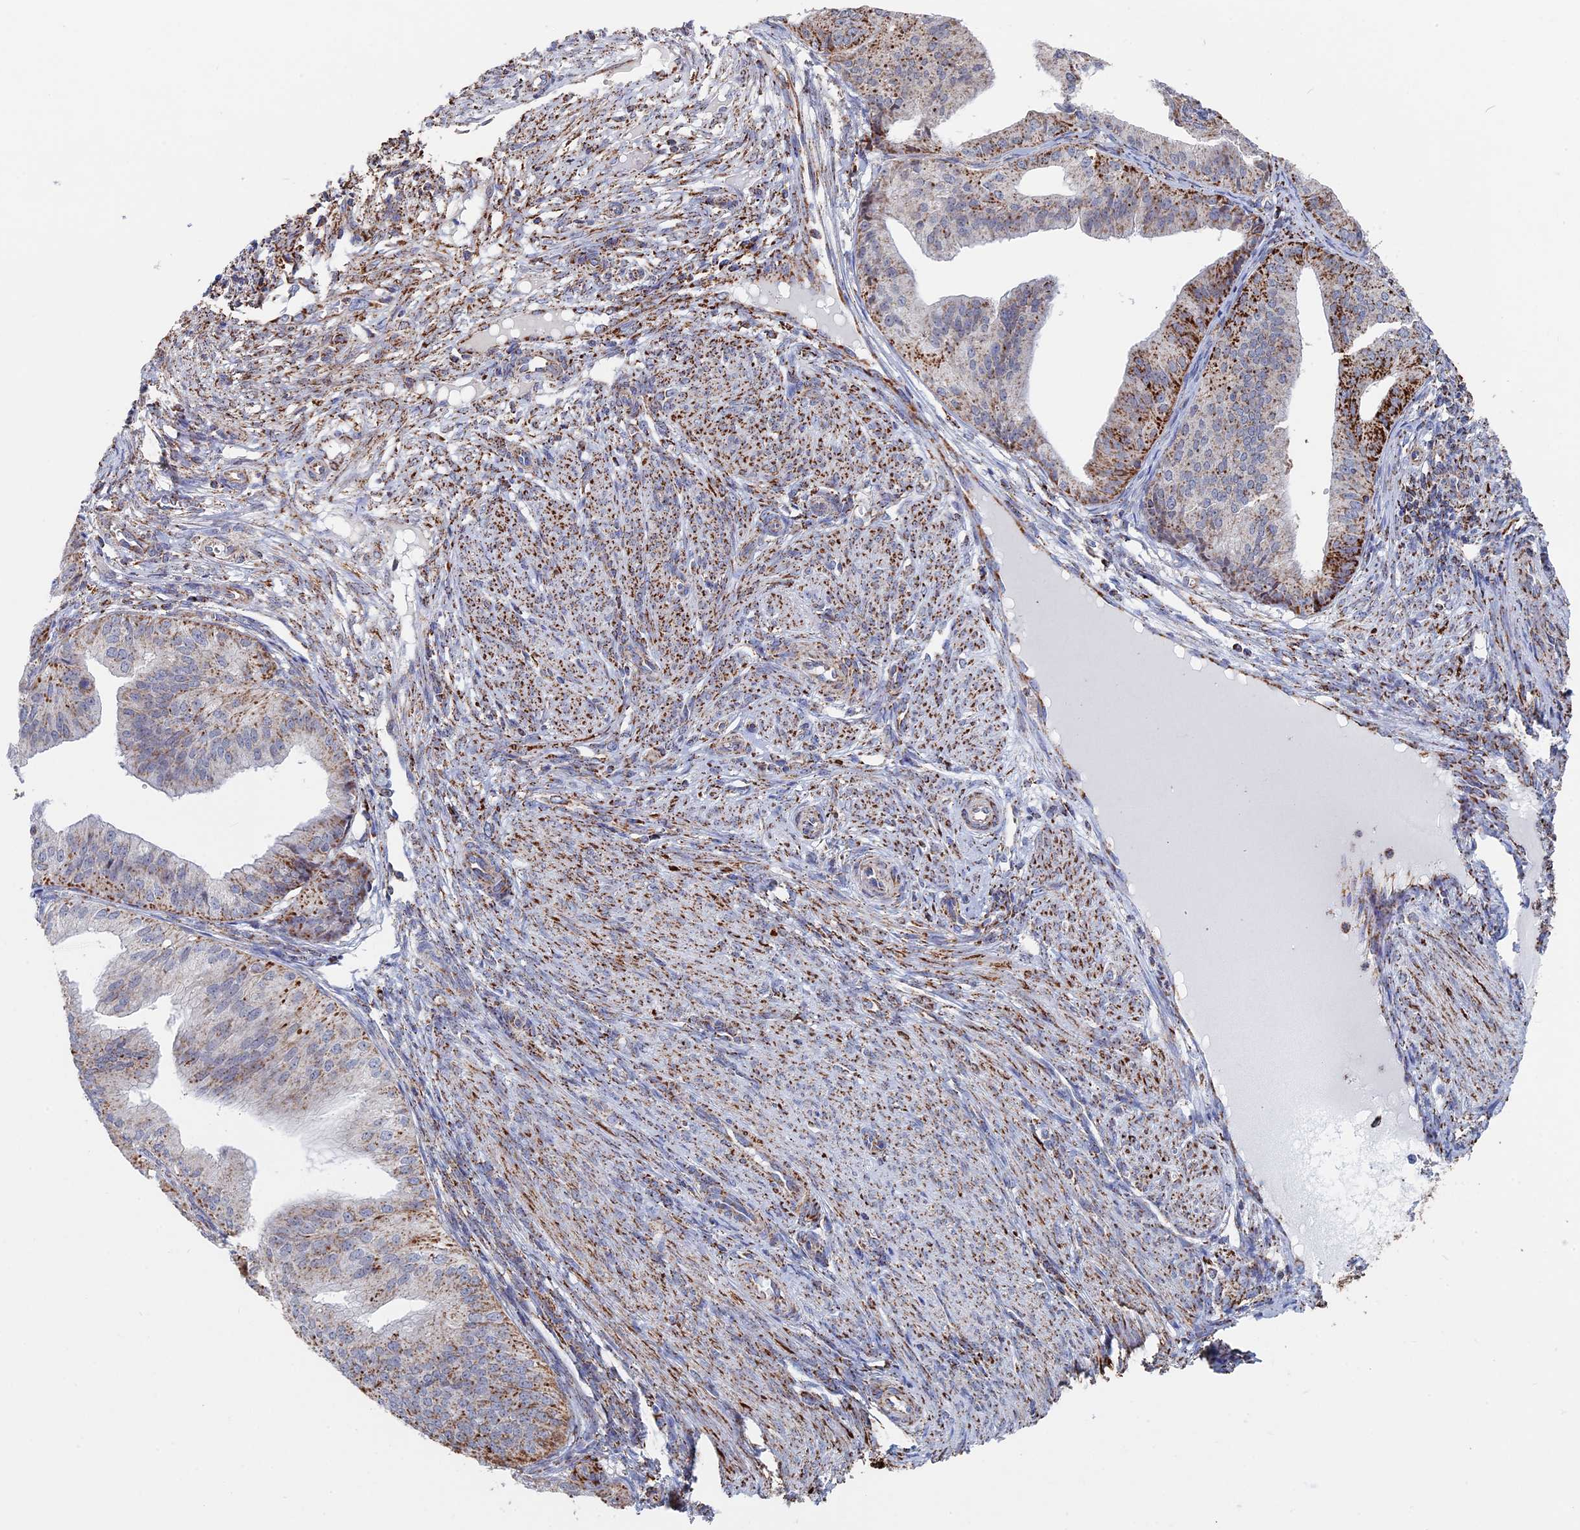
{"staining": {"intensity": "strong", "quantity": "25%-75%", "location": "cytoplasmic/membranous"}, "tissue": "endometrial cancer", "cell_type": "Tumor cells", "image_type": "cancer", "snomed": [{"axis": "morphology", "description": "Adenocarcinoma, NOS"}, {"axis": "topography", "description": "Endometrium"}], "caption": "Human endometrial cancer stained with a protein marker exhibits strong staining in tumor cells.", "gene": "SEC24D", "patient": {"sex": "female", "age": 50}}